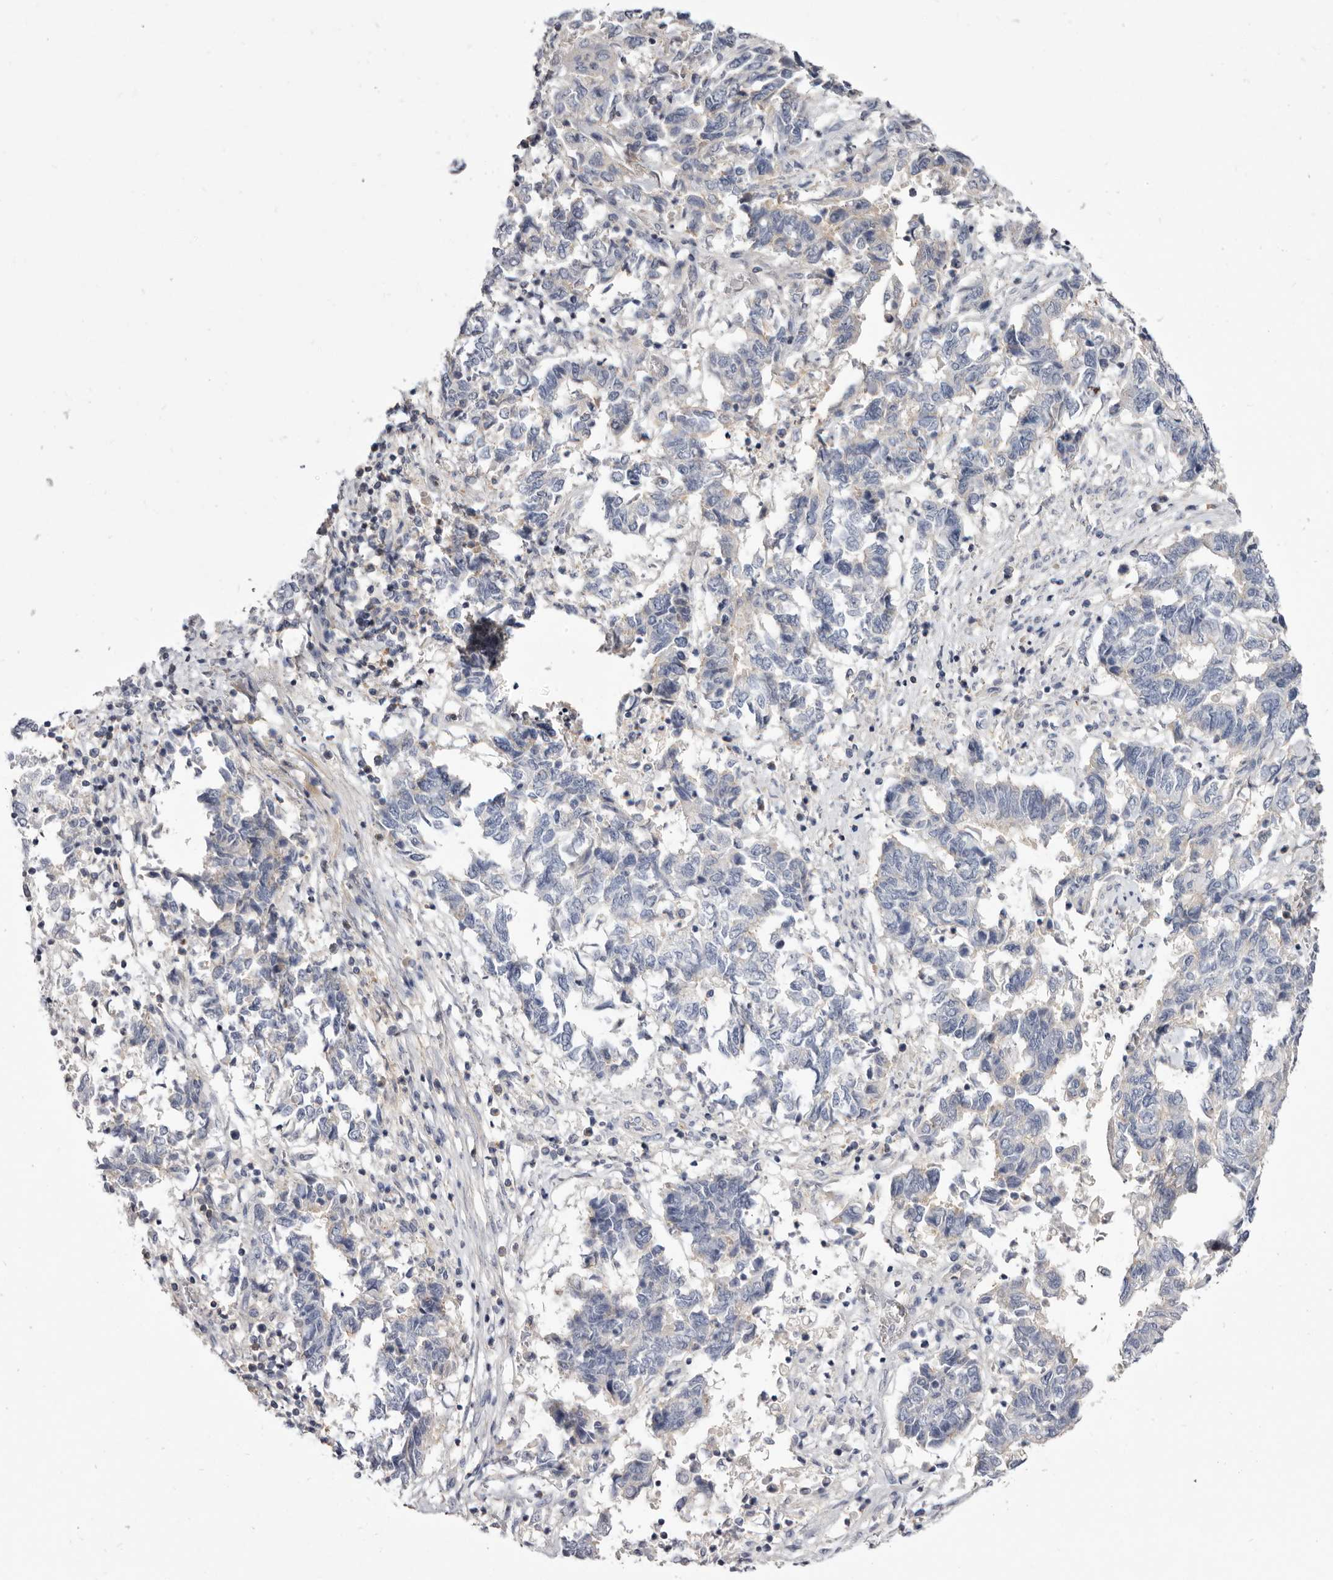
{"staining": {"intensity": "negative", "quantity": "none", "location": "none"}, "tissue": "endometrial cancer", "cell_type": "Tumor cells", "image_type": "cancer", "snomed": [{"axis": "morphology", "description": "Adenocarcinoma, NOS"}, {"axis": "topography", "description": "Endometrium"}], "caption": "DAB immunohistochemical staining of human adenocarcinoma (endometrial) shows no significant positivity in tumor cells.", "gene": "S1PR5", "patient": {"sex": "female", "age": 80}}